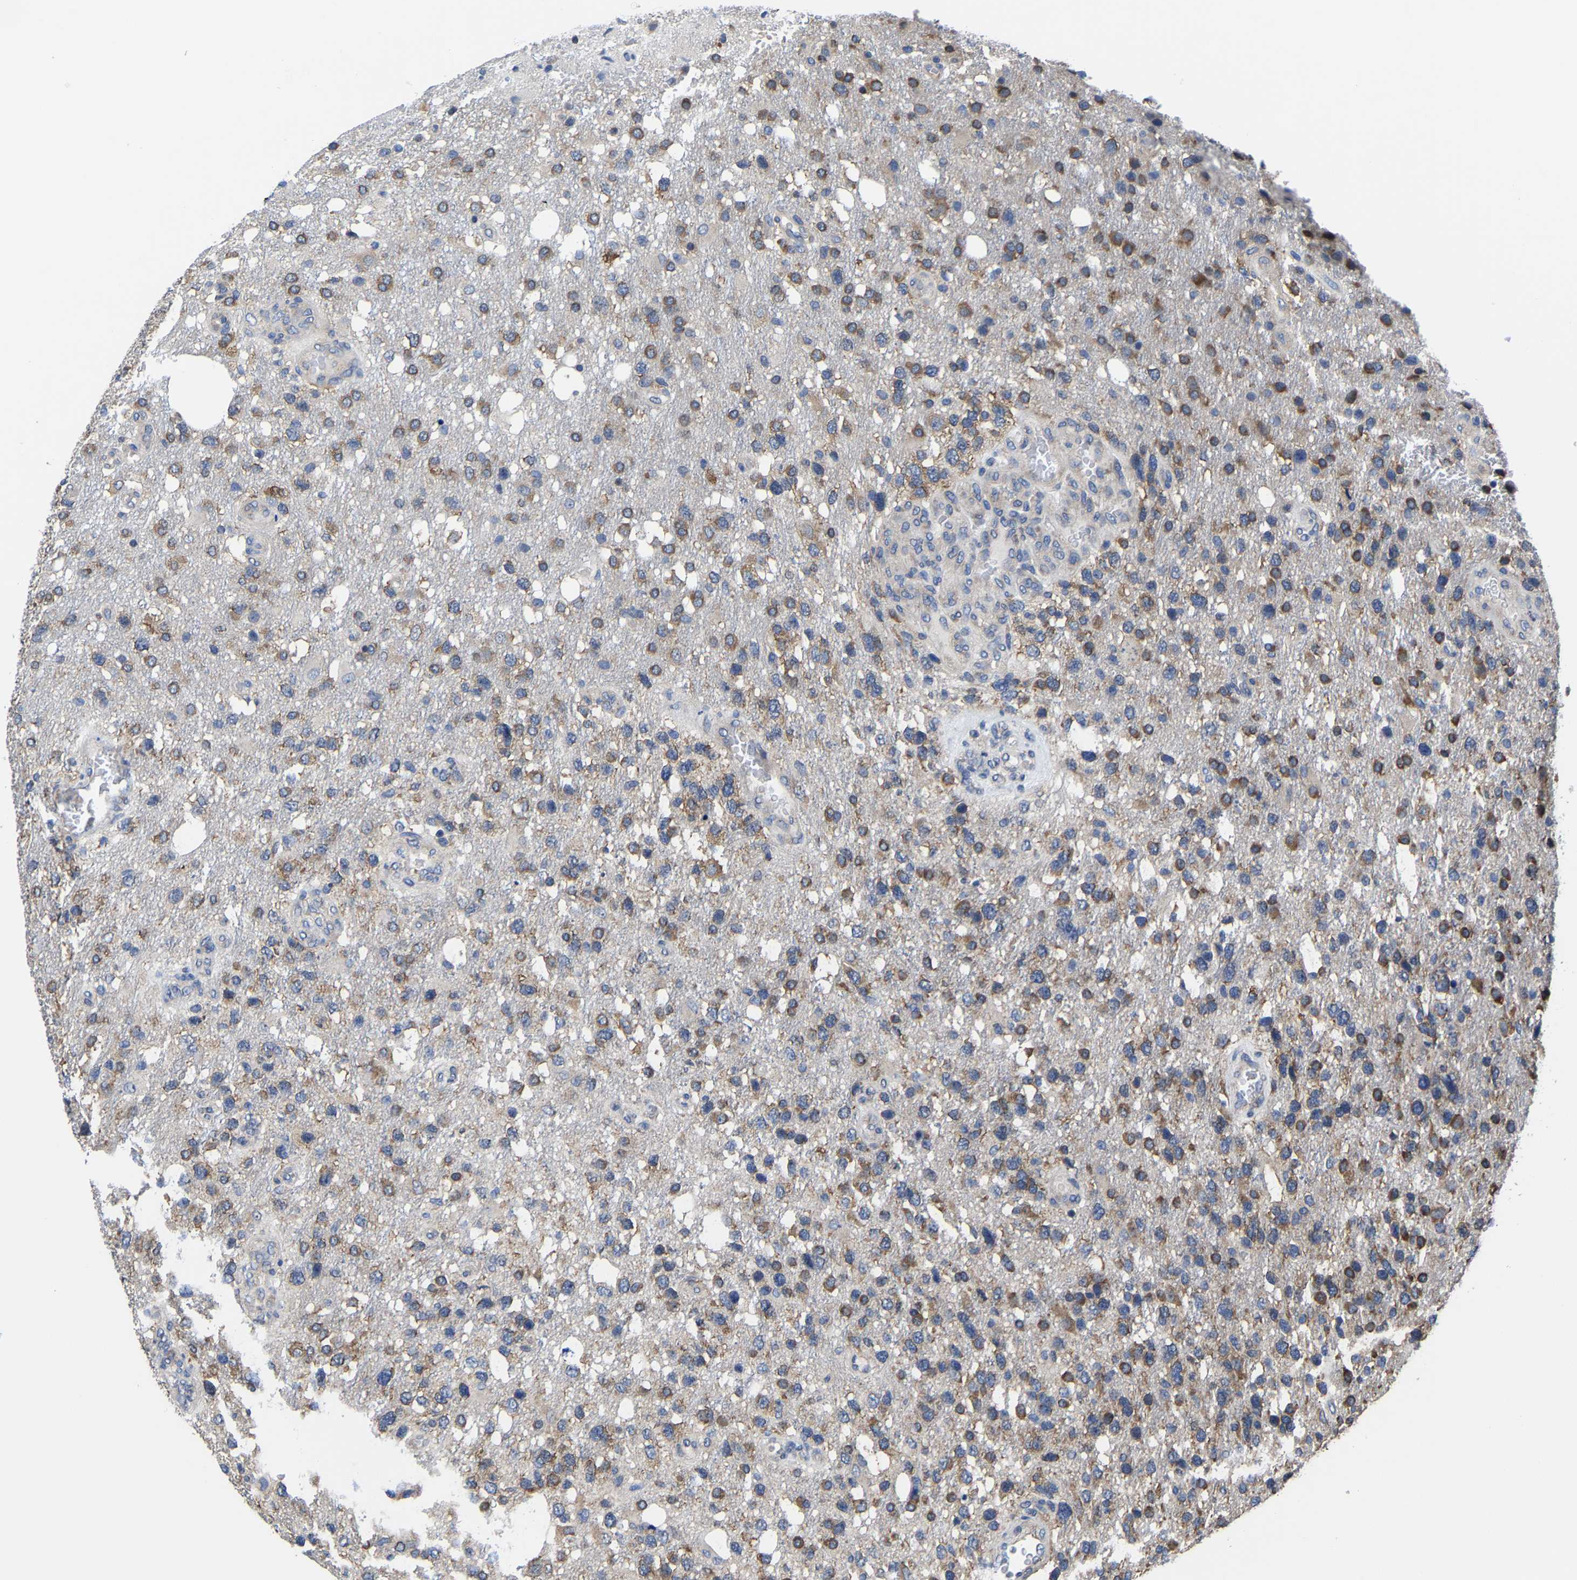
{"staining": {"intensity": "moderate", "quantity": ">75%", "location": "cytoplasmic/membranous"}, "tissue": "glioma", "cell_type": "Tumor cells", "image_type": "cancer", "snomed": [{"axis": "morphology", "description": "Glioma, malignant, High grade"}, {"axis": "topography", "description": "Brain"}], "caption": "This image exhibits immunohistochemistry (IHC) staining of human malignant high-grade glioma, with medium moderate cytoplasmic/membranous positivity in about >75% of tumor cells.", "gene": "SRPK2", "patient": {"sex": "female", "age": 58}}